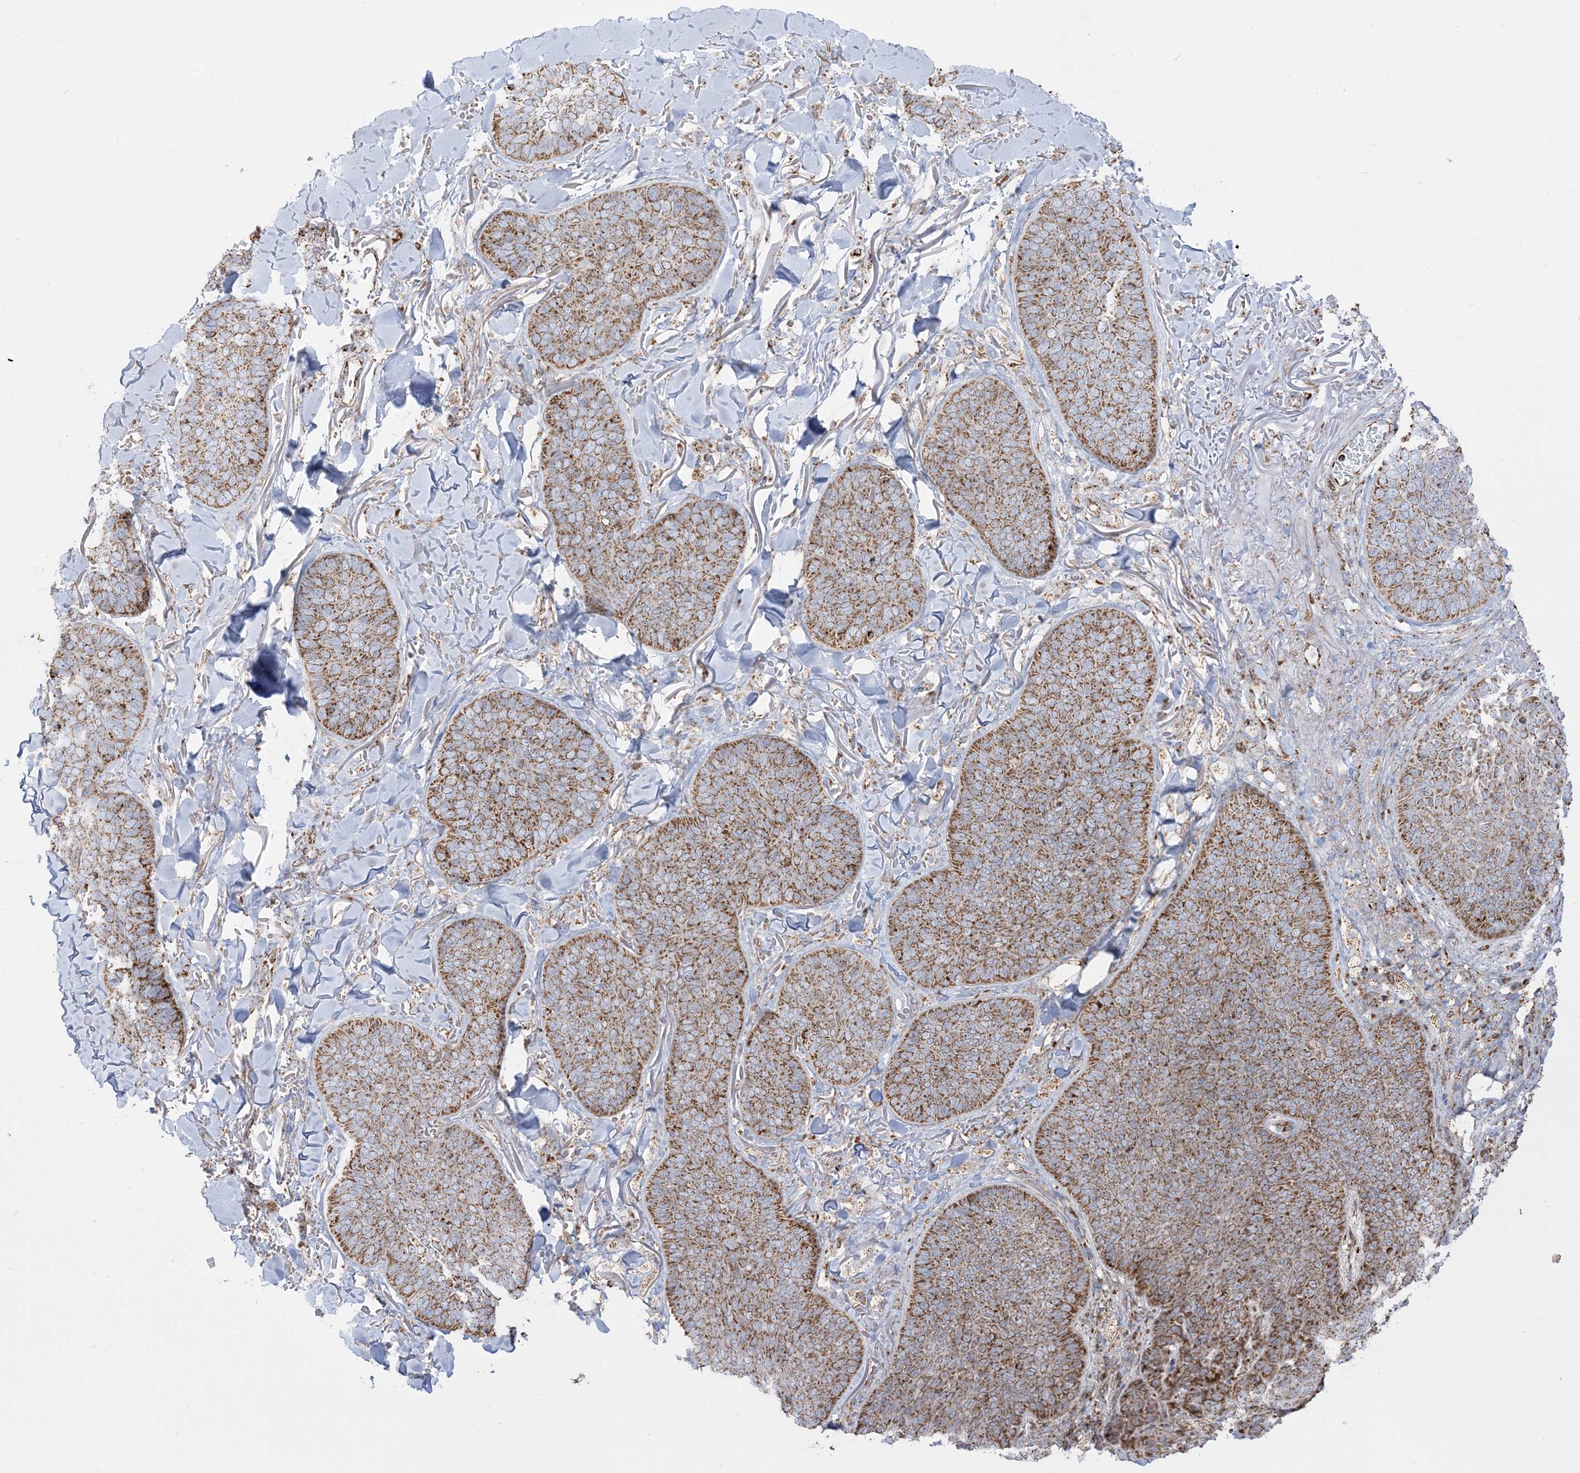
{"staining": {"intensity": "moderate", "quantity": ">75%", "location": "cytoplasmic/membranous"}, "tissue": "skin cancer", "cell_type": "Tumor cells", "image_type": "cancer", "snomed": [{"axis": "morphology", "description": "Basal cell carcinoma"}, {"axis": "topography", "description": "Skin"}], "caption": "An immunohistochemistry (IHC) micrograph of neoplastic tissue is shown. Protein staining in brown shows moderate cytoplasmic/membranous positivity in skin cancer within tumor cells.", "gene": "MRPS36", "patient": {"sex": "male", "age": 85}}